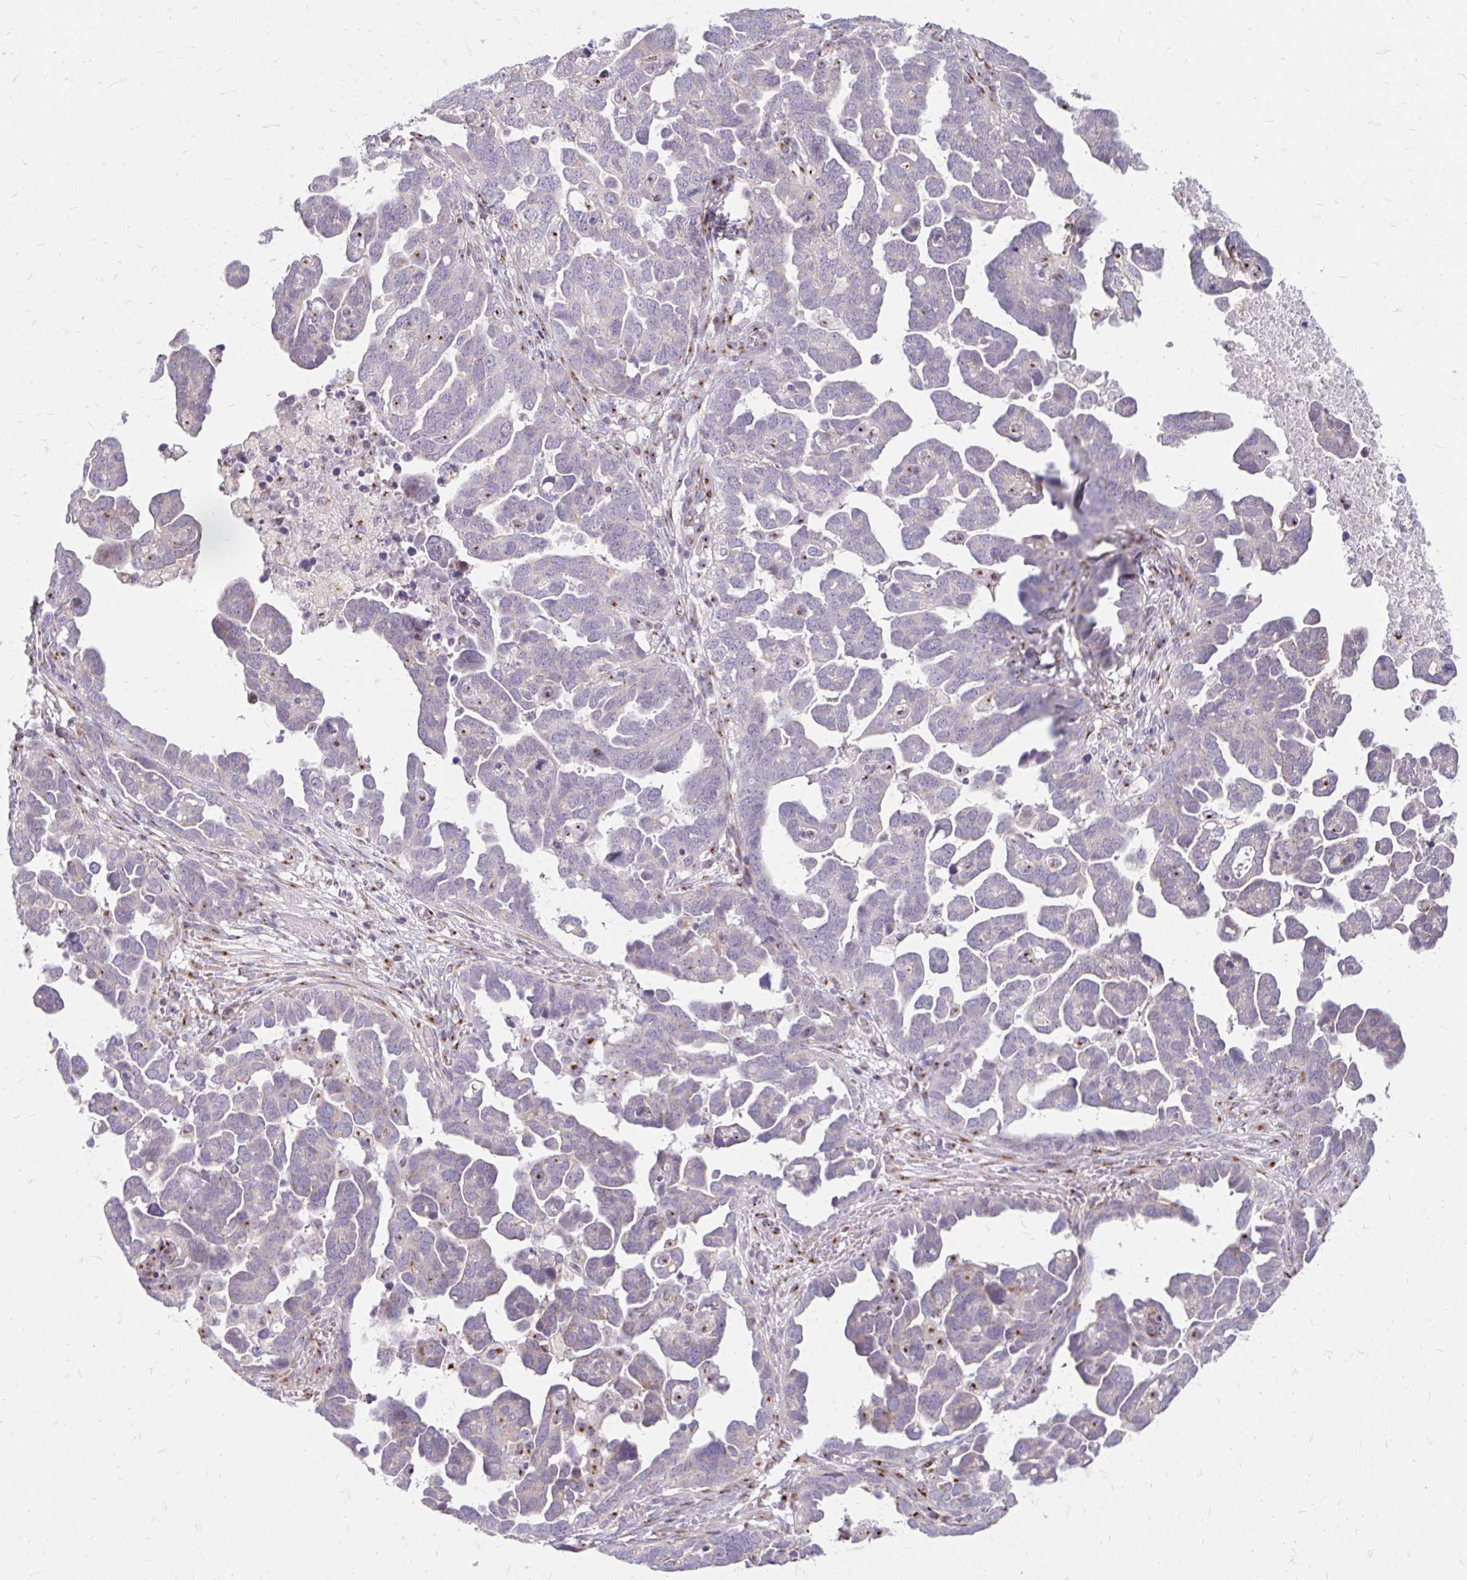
{"staining": {"intensity": "negative", "quantity": "none", "location": "none"}, "tissue": "ovarian cancer", "cell_type": "Tumor cells", "image_type": "cancer", "snomed": [{"axis": "morphology", "description": "Cystadenocarcinoma, serous, NOS"}, {"axis": "topography", "description": "Ovary"}], "caption": "High magnification brightfield microscopy of ovarian cancer stained with DAB (brown) and counterstained with hematoxylin (blue): tumor cells show no significant expression.", "gene": "RAB6B", "patient": {"sex": "female", "age": 54}}